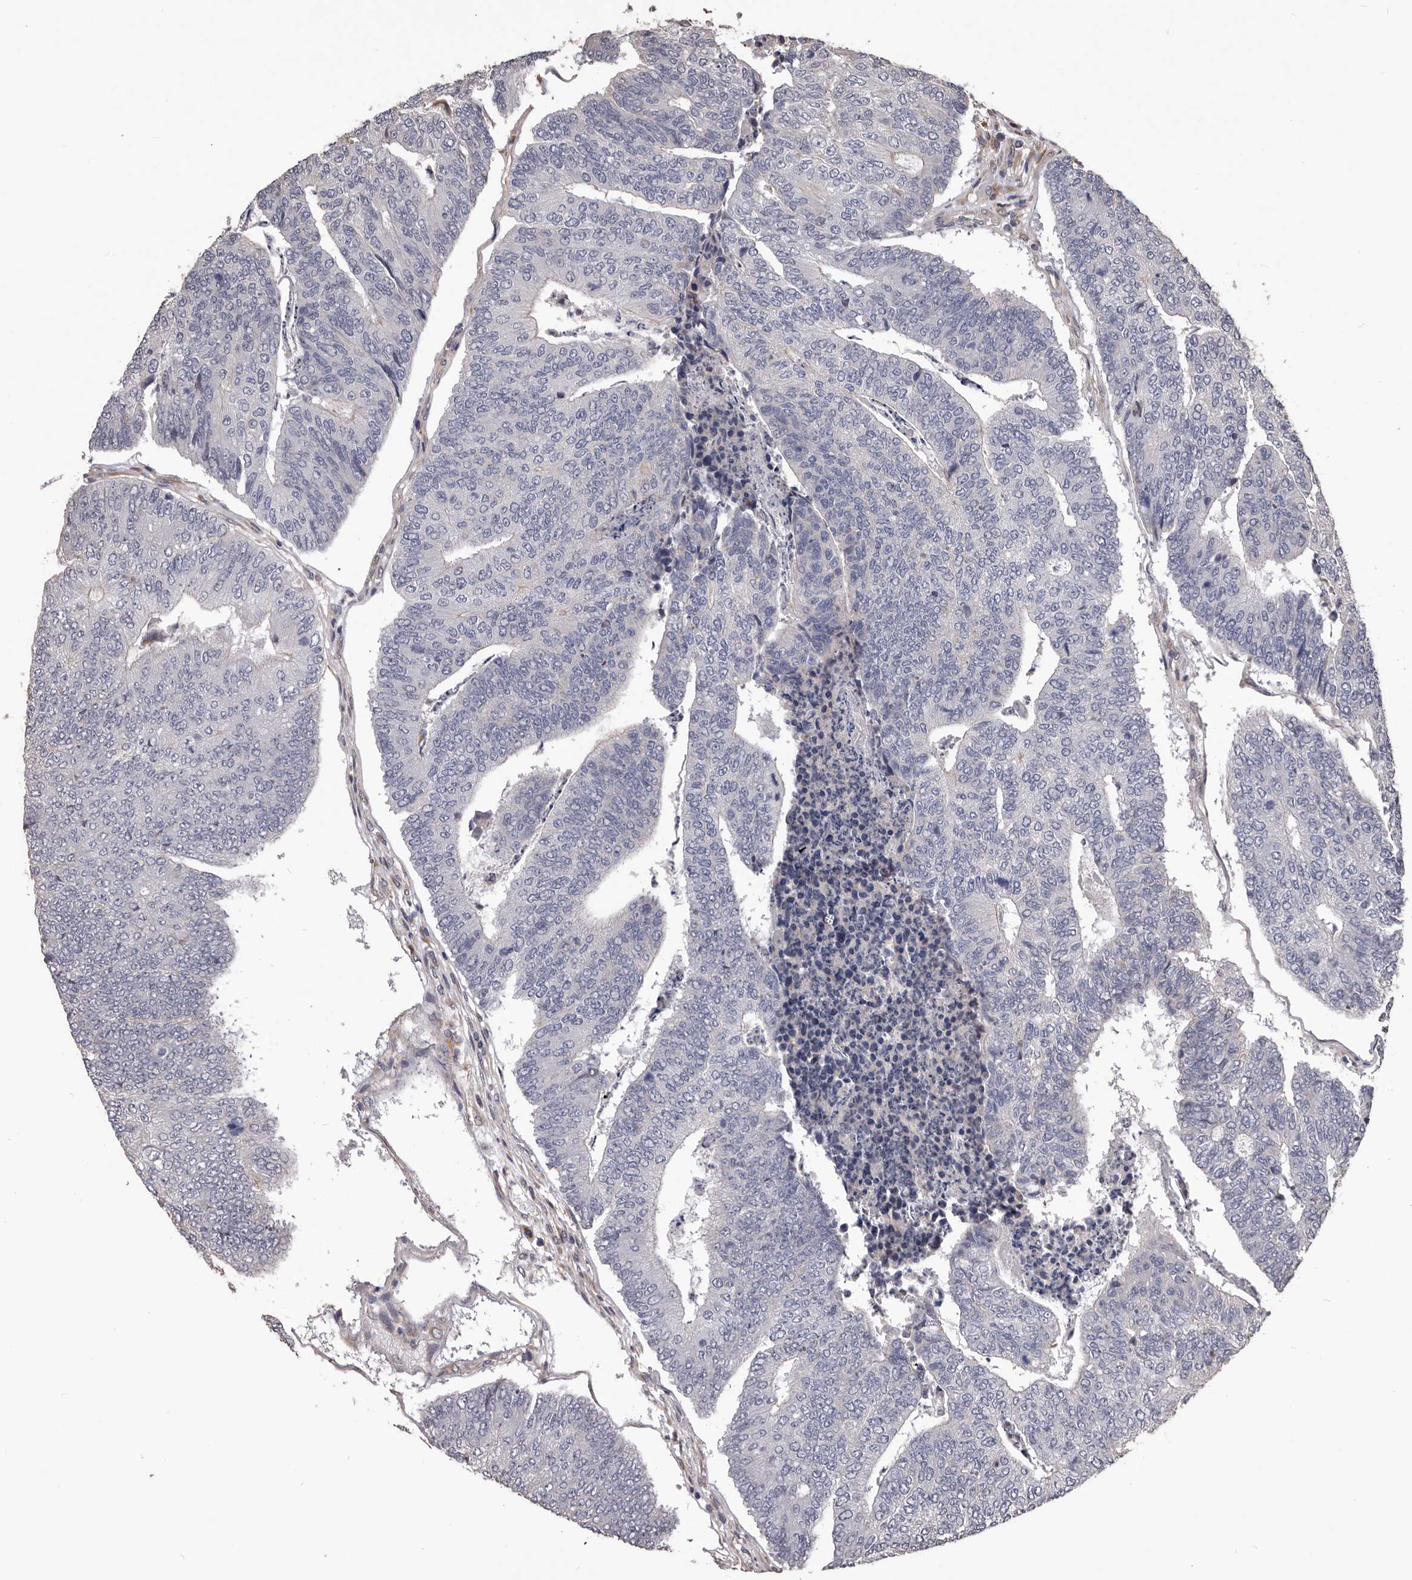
{"staining": {"intensity": "negative", "quantity": "none", "location": "none"}, "tissue": "colorectal cancer", "cell_type": "Tumor cells", "image_type": "cancer", "snomed": [{"axis": "morphology", "description": "Adenocarcinoma, NOS"}, {"axis": "topography", "description": "Colon"}], "caption": "High magnification brightfield microscopy of colorectal cancer stained with DAB (brown) and counterstained with hematoxylin (blue): tumor cells show no significant staining. (Brightfield microscopy of DAB immunohistochemistry (IHC) at high magnification).", "gene": "CEP104", "patient": {"sex": "female", "age": 67}}